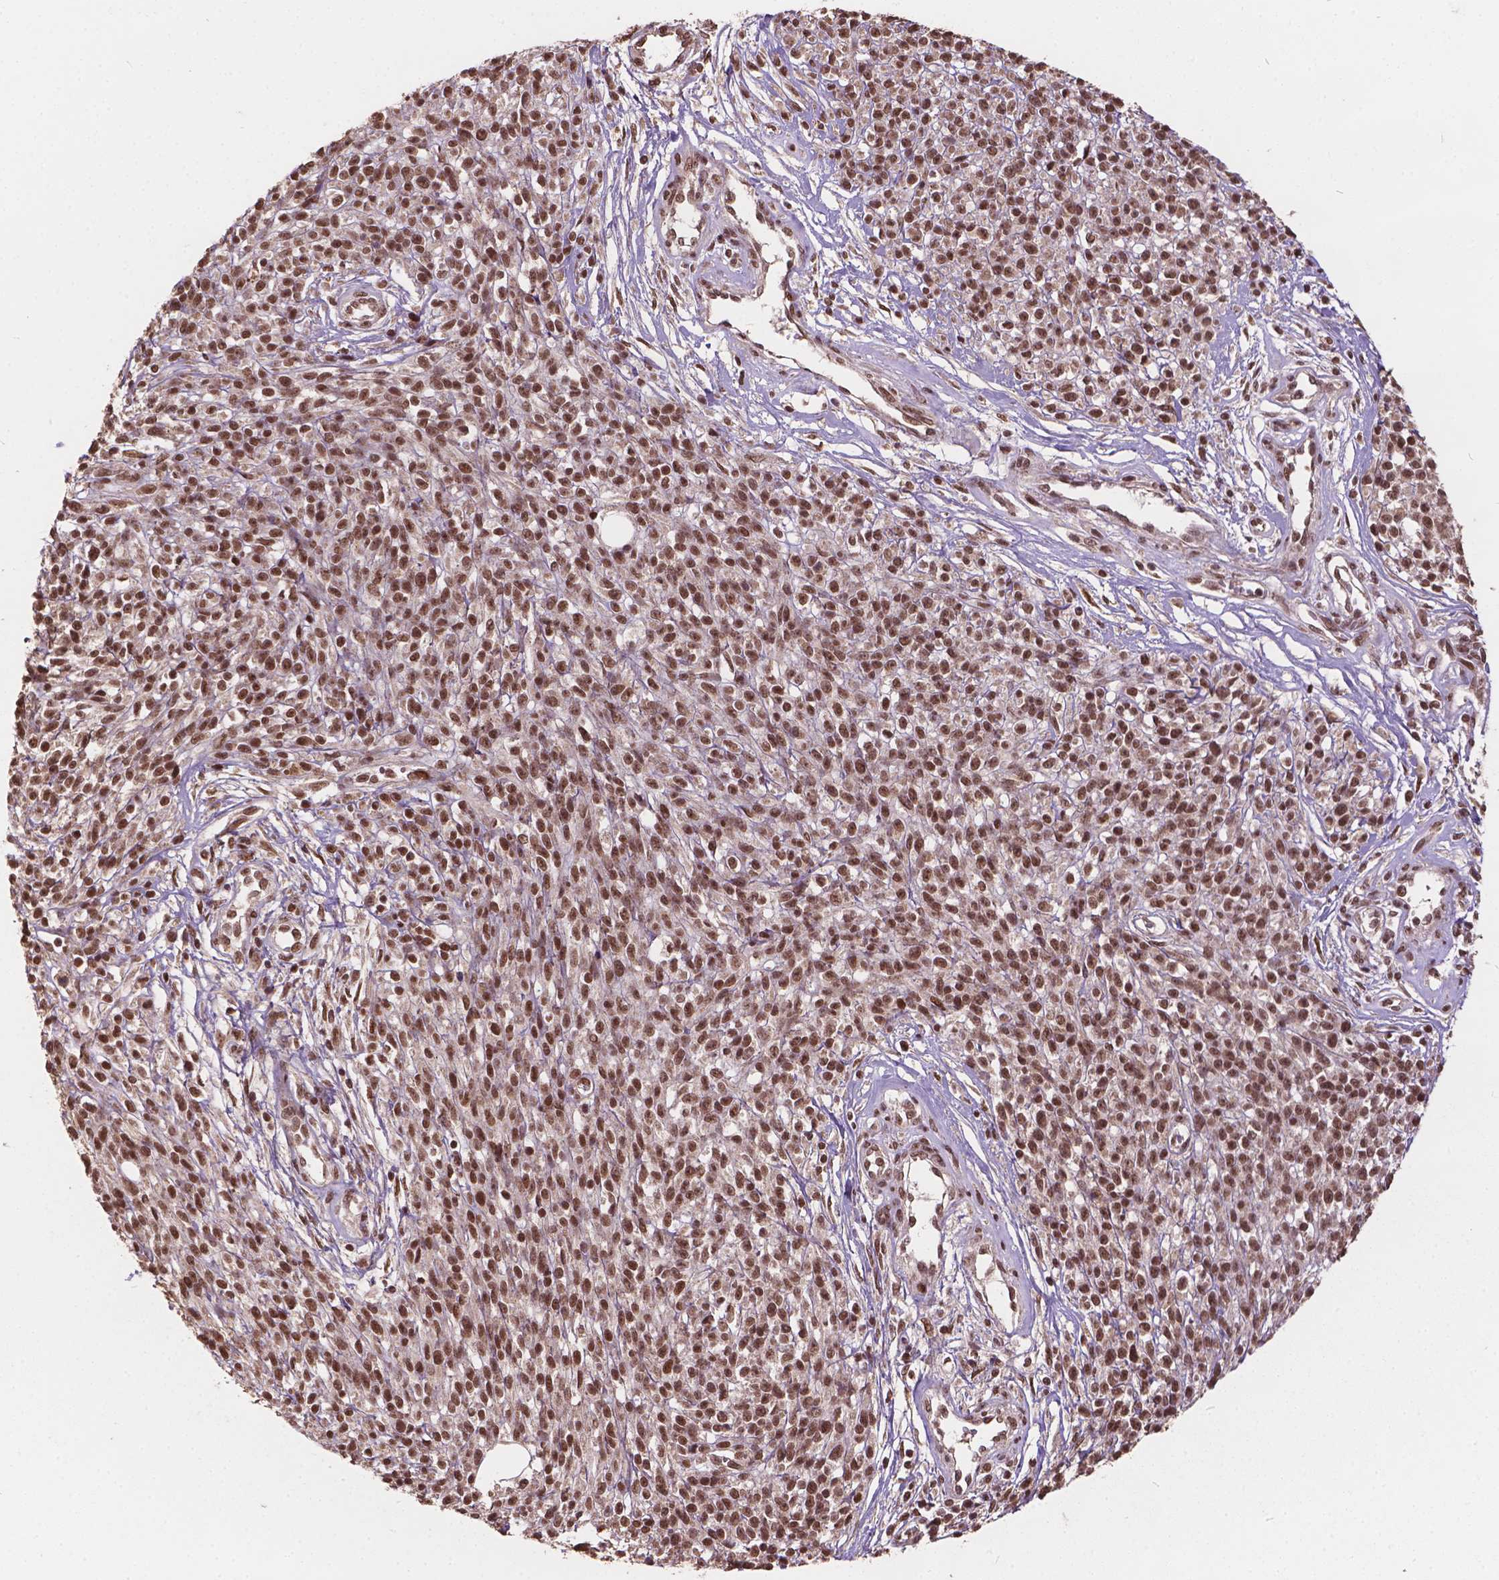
{"staining": {"intensity": "moderate", "quantity": ">75%", "location": "nuclear"}, "tissue": "melanoma", "cell_type": "Tumor cells", "image_type": "cancer", "snomed": [{"axis": "morphology", "description": "Malignant melanoma, NOS"}, {"axis": "topography", "description": "Skin"}, {"axis": "topography", "description": "Skin of trunk"}], "caption": "The histopathology image displays a brown stain indicating the presence of a protein in the nuclear of tumor cells in melanoma.", "gene": "GPS2", "patient": {"sex": "male", "age": 74}}